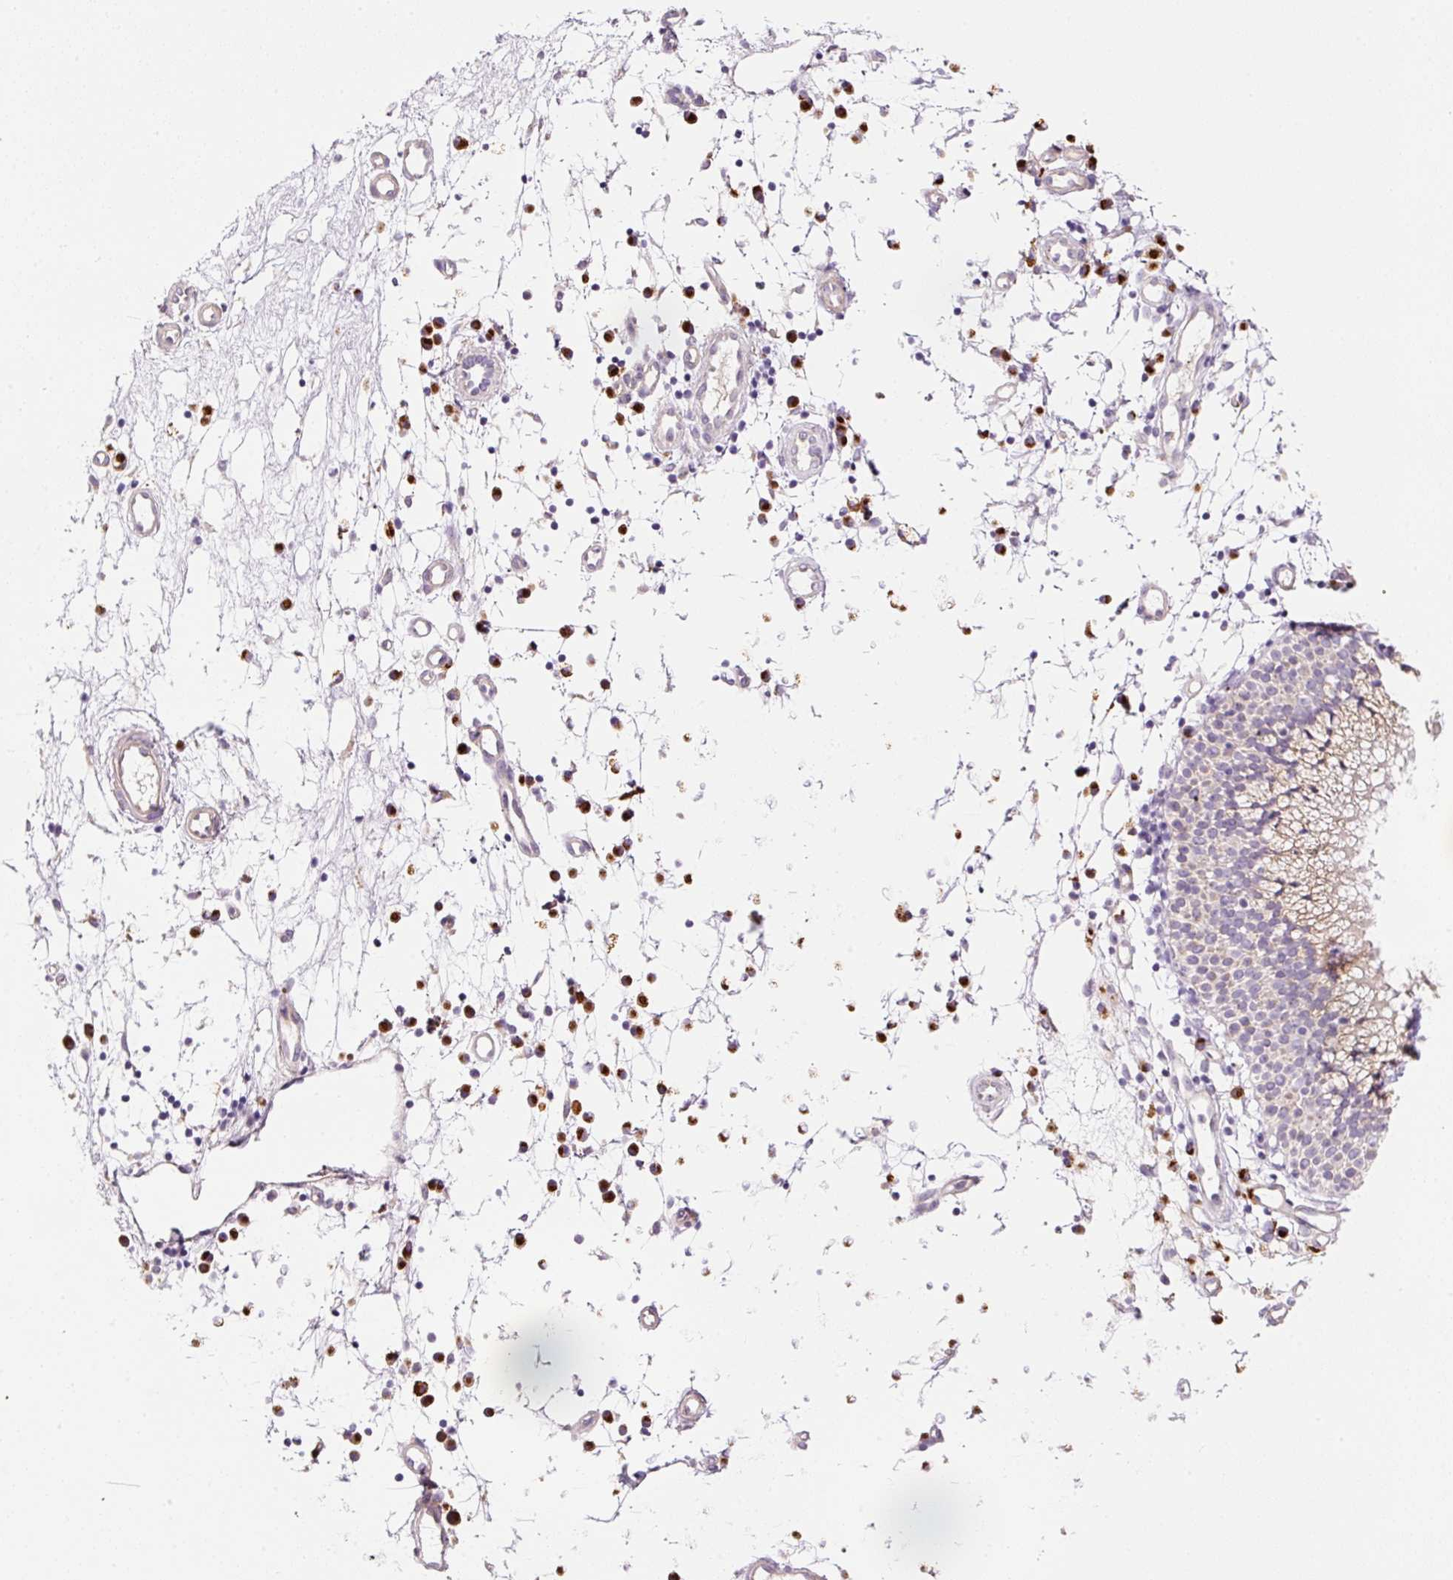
{"staining": {"intensity": "negative", "quantity": "none", "location": "none"}, "tissue": "nasopharynx", "cell_type": "Respiratory epithelial cells", "image_type": "normal", "snomed": [{"axis": "morphology", "description": "Normal tissue, NOS"}, {"axis": "topography", "description": "Nasopharynx"}], "caption": "This is a micrograph of immunohistochemistry staining of normal nasopharynx, which shows no positivity in respiratory epithelial cells. (Stains: DAB immunohistochemistry (IHC) with hematoxylin counter stain, Microscopy: brightfield microscopy at high magnification).", "gene": "NBPF11", "patient": {"sex": "male", "age": 21}}